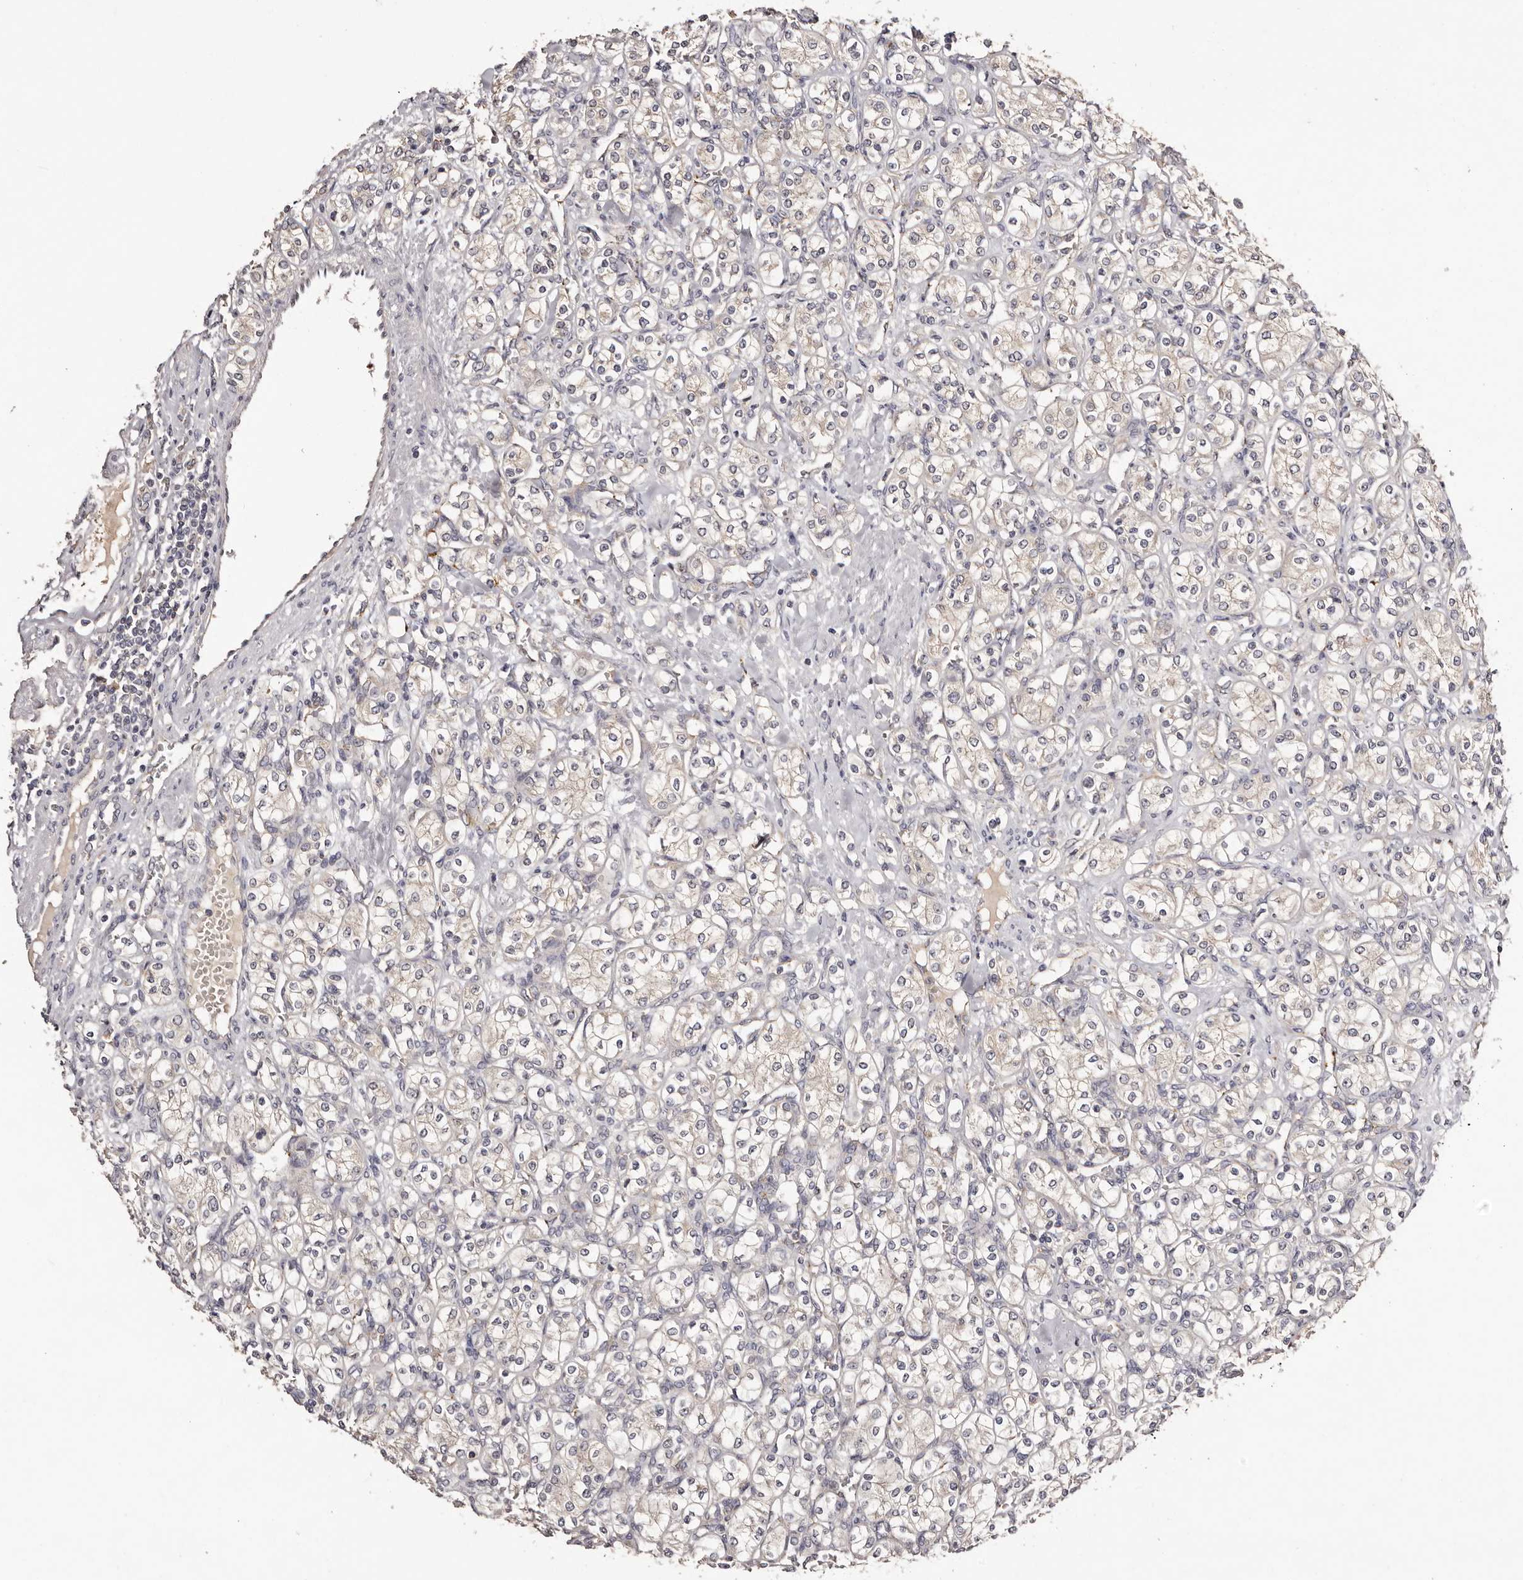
{"staining": {"intensity": "negative", "quantity": "none", "location": "none"}, "tissue": "renal cancer", "cell_type": "Tumor cells", "image_type": "cancer", "snomed": [{"axis": "morphology", "description": "Adenocarcinoma, NOS"}, {"axis": "topography", "description": "Kidney"}], "caption": "High magnification brightfield microscopy of adenocarcinoma (renal) stained with DAB (brown) and counterstained with hematoxylin (blue): tumor cells show no significant expression. (Brightfield microscopy of DAB immunohistochemistry at high magnification).", "gene": "LTV1", "patient": {"sex": "male", "age": 77}}